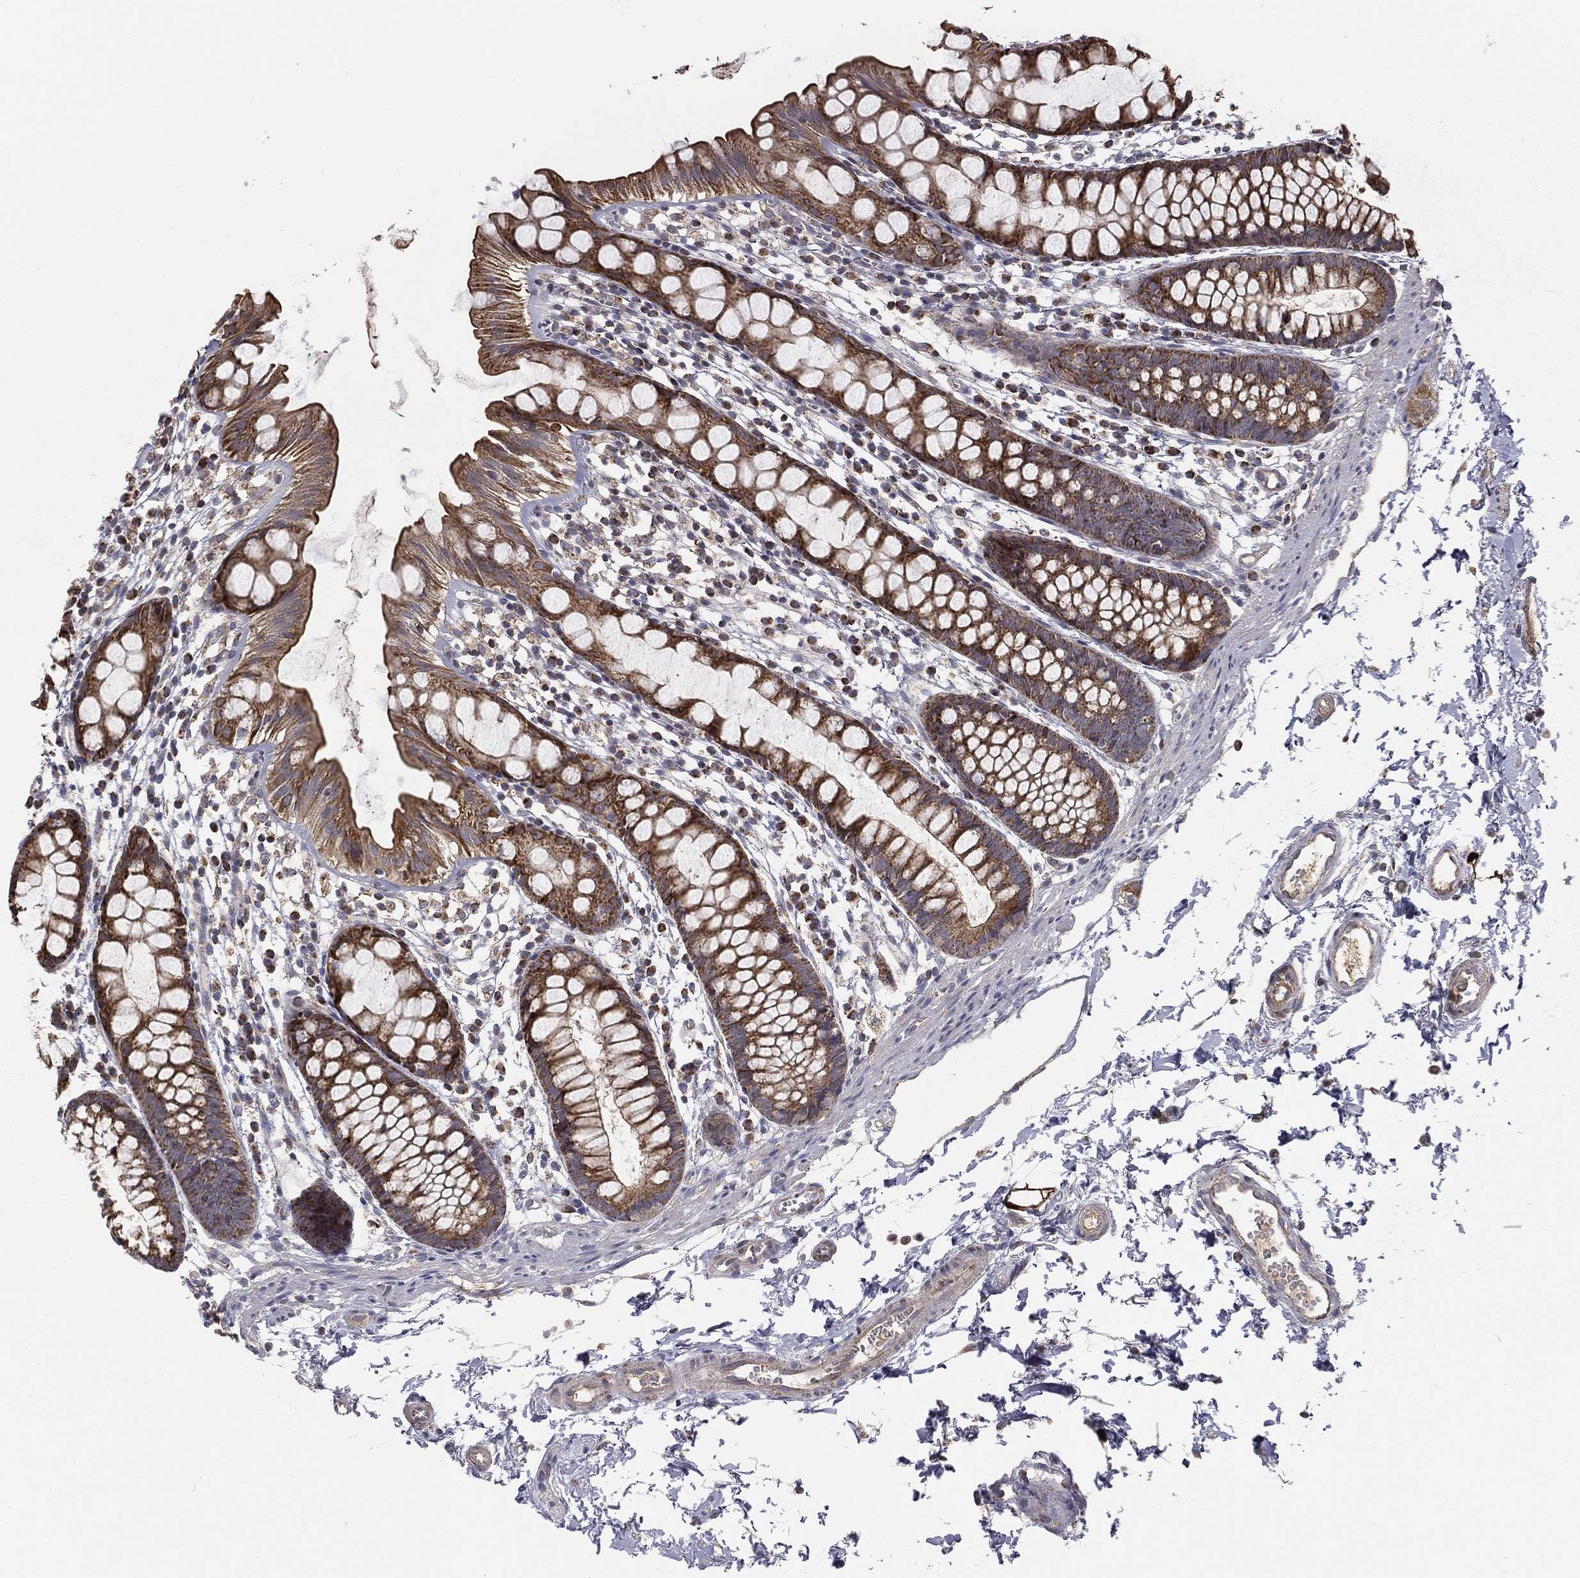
{"staining": {"intensity": "moderate", "quantity": ">75%", "location": "cytoplasmic/membranous"}, "tissue": "rectum", "cell_type": "Glandular cells", "image_type": "normal", "snomed": [{"axis": "morphology", "description": "Normal tissue, NOS"}, {"axis": "topography", "description": "Rectum"}], "caption": "Immunohistochemistry staining of benign rectum, which displays medium levels of moderate cytoplasmic/membranous positivity in about >75% of glandular cells indicating moderate cytoplasmic/membranous protein staining. The staining was performed using DAB (brown) for protein detection and nuclei were counterstained in hematoxylin (blue).", "gene": "GPD1", "patient": {"sex": "male", "age": 57}}